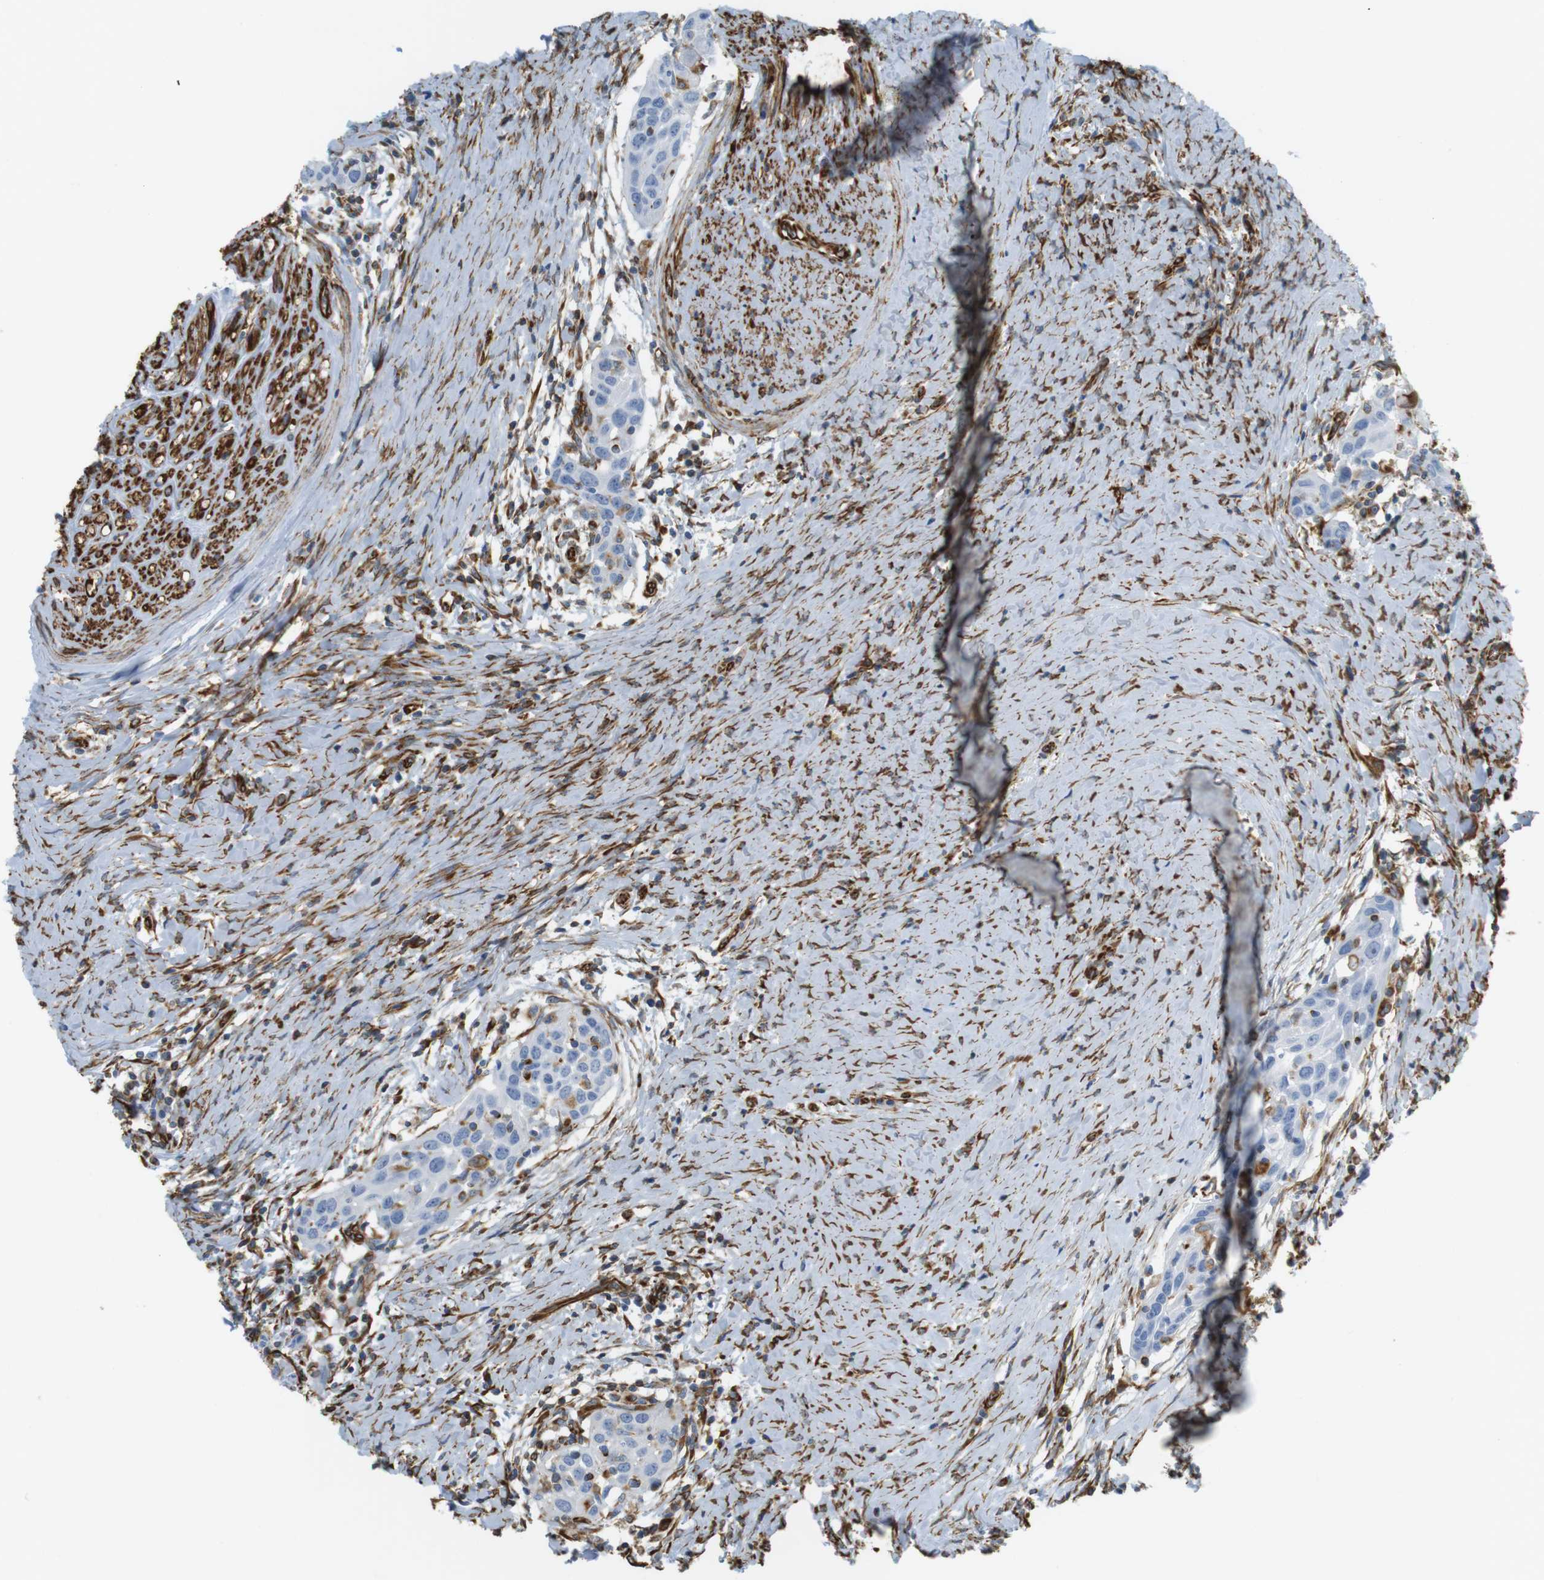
{"staining": {"intensity": "negative", "quantity": "none", "location": "none"}, "tissue": "head and neck cancer", "cell_type": "Tumor cells", "image_type": "cancer", "snomed": [{"axis": "morphology", "description": "Squamous cell carcinoma, NOS"}, {"axis": "topography", "description": "Oral tissue"}, {"axis": "topography", "description": "Head-Neck"}], "caption": "The photomicrograph shows no staining of tumor cells in squamous cell carcinoma (head and neck).", "gene": "MS4A10", "patient": {"sex": "female", "age": 50}}